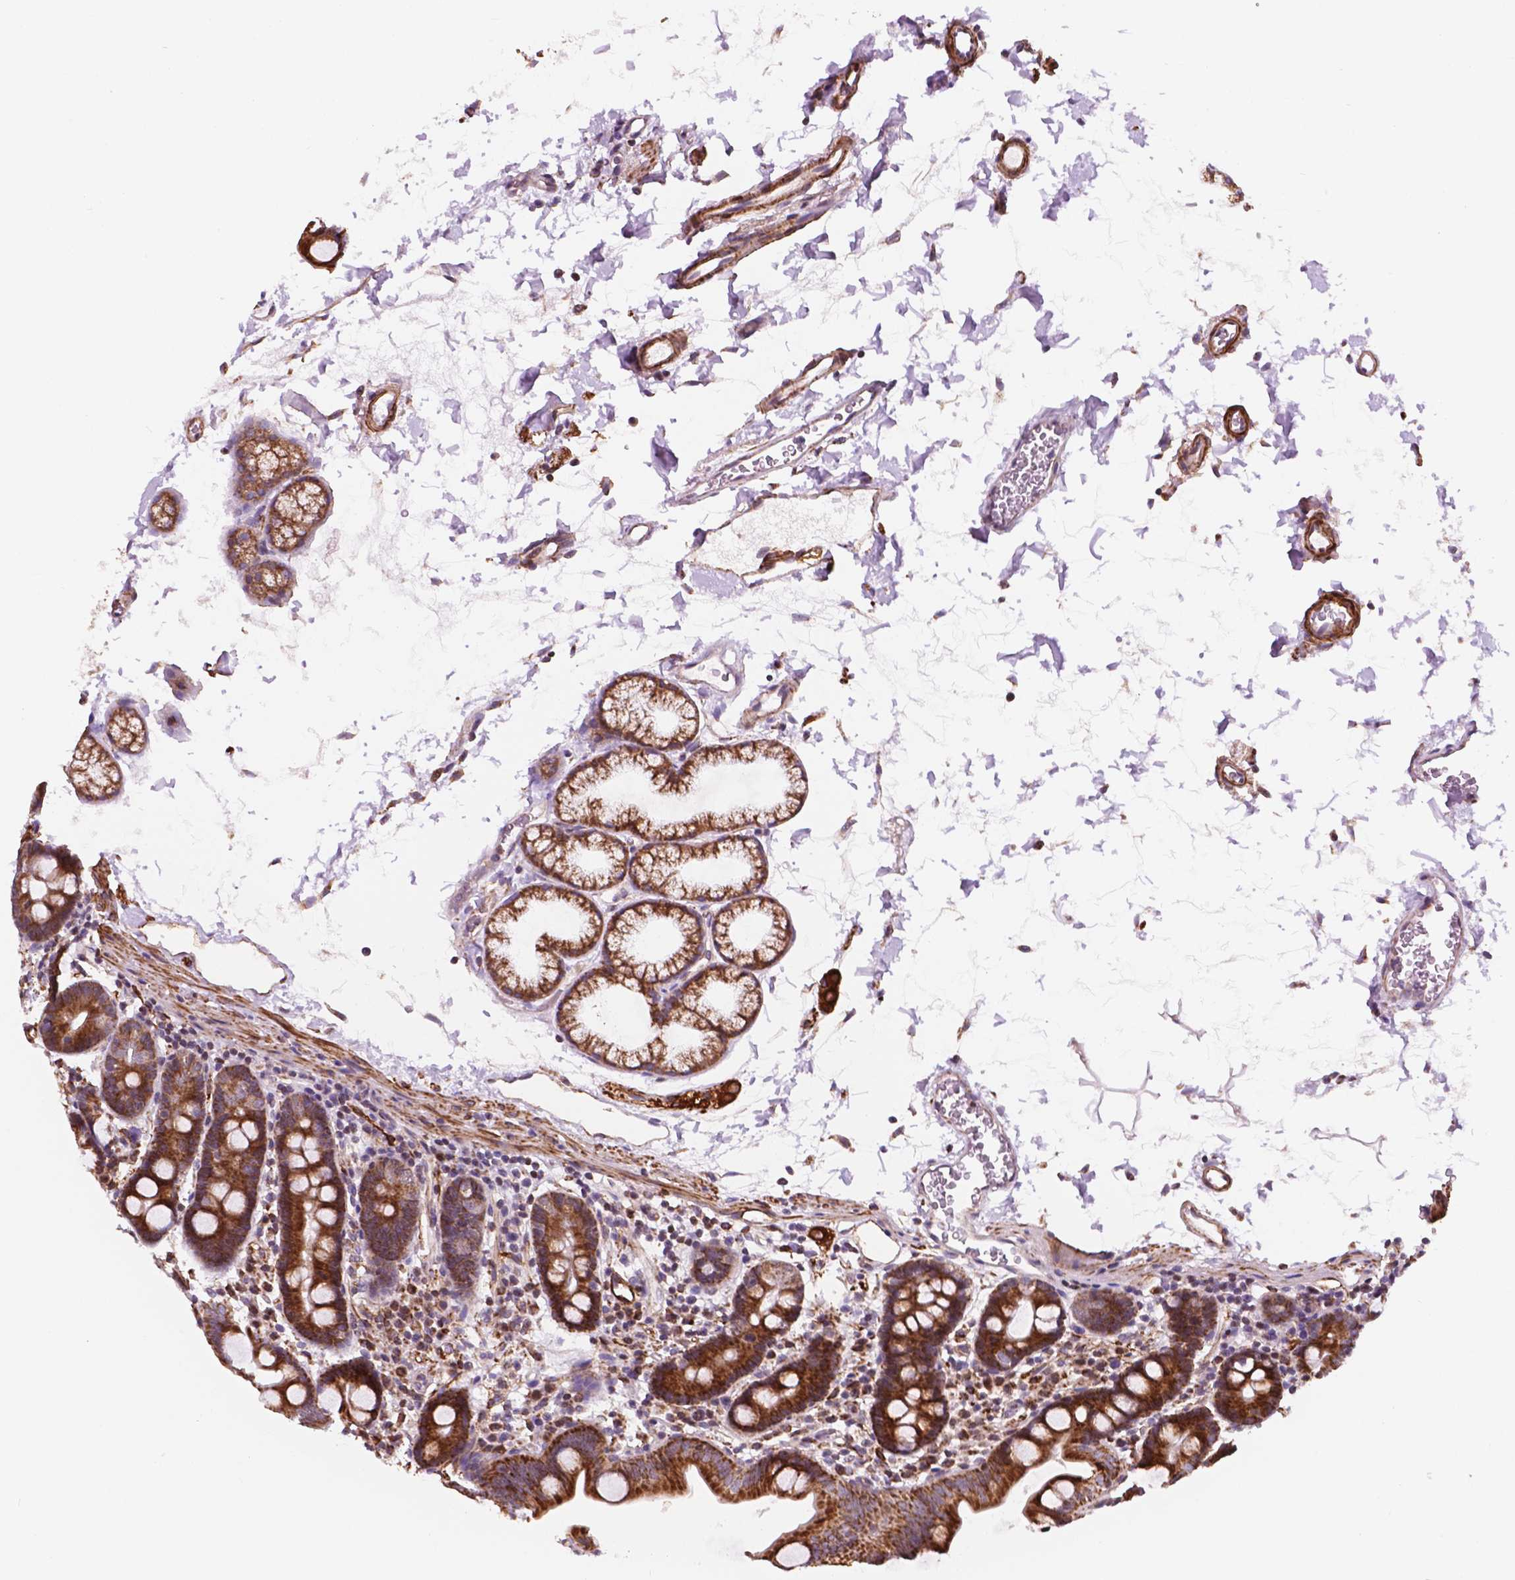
{"staining": {"intensity": "strong", "quantity": ">75%", "location": "cytoplasmic/membranous"}, "tissue": "duodenum", "cell_type": "Glandular cells", "image_type": "normal", "snomed": [{"axis": "morphology", "description": "Normal tissue, NOS"}, {"axis": "topography", "description": "Pancreas"}, {"axis": "topography", "description": "Duodenum"}], "caption": "Protein staining of normal duodenum displays strong cytoplasmic/membranous staining in about >75% of glandular cells.", "gene": "GEMIN4", "patient": {"sex": "male", "age": 59}}